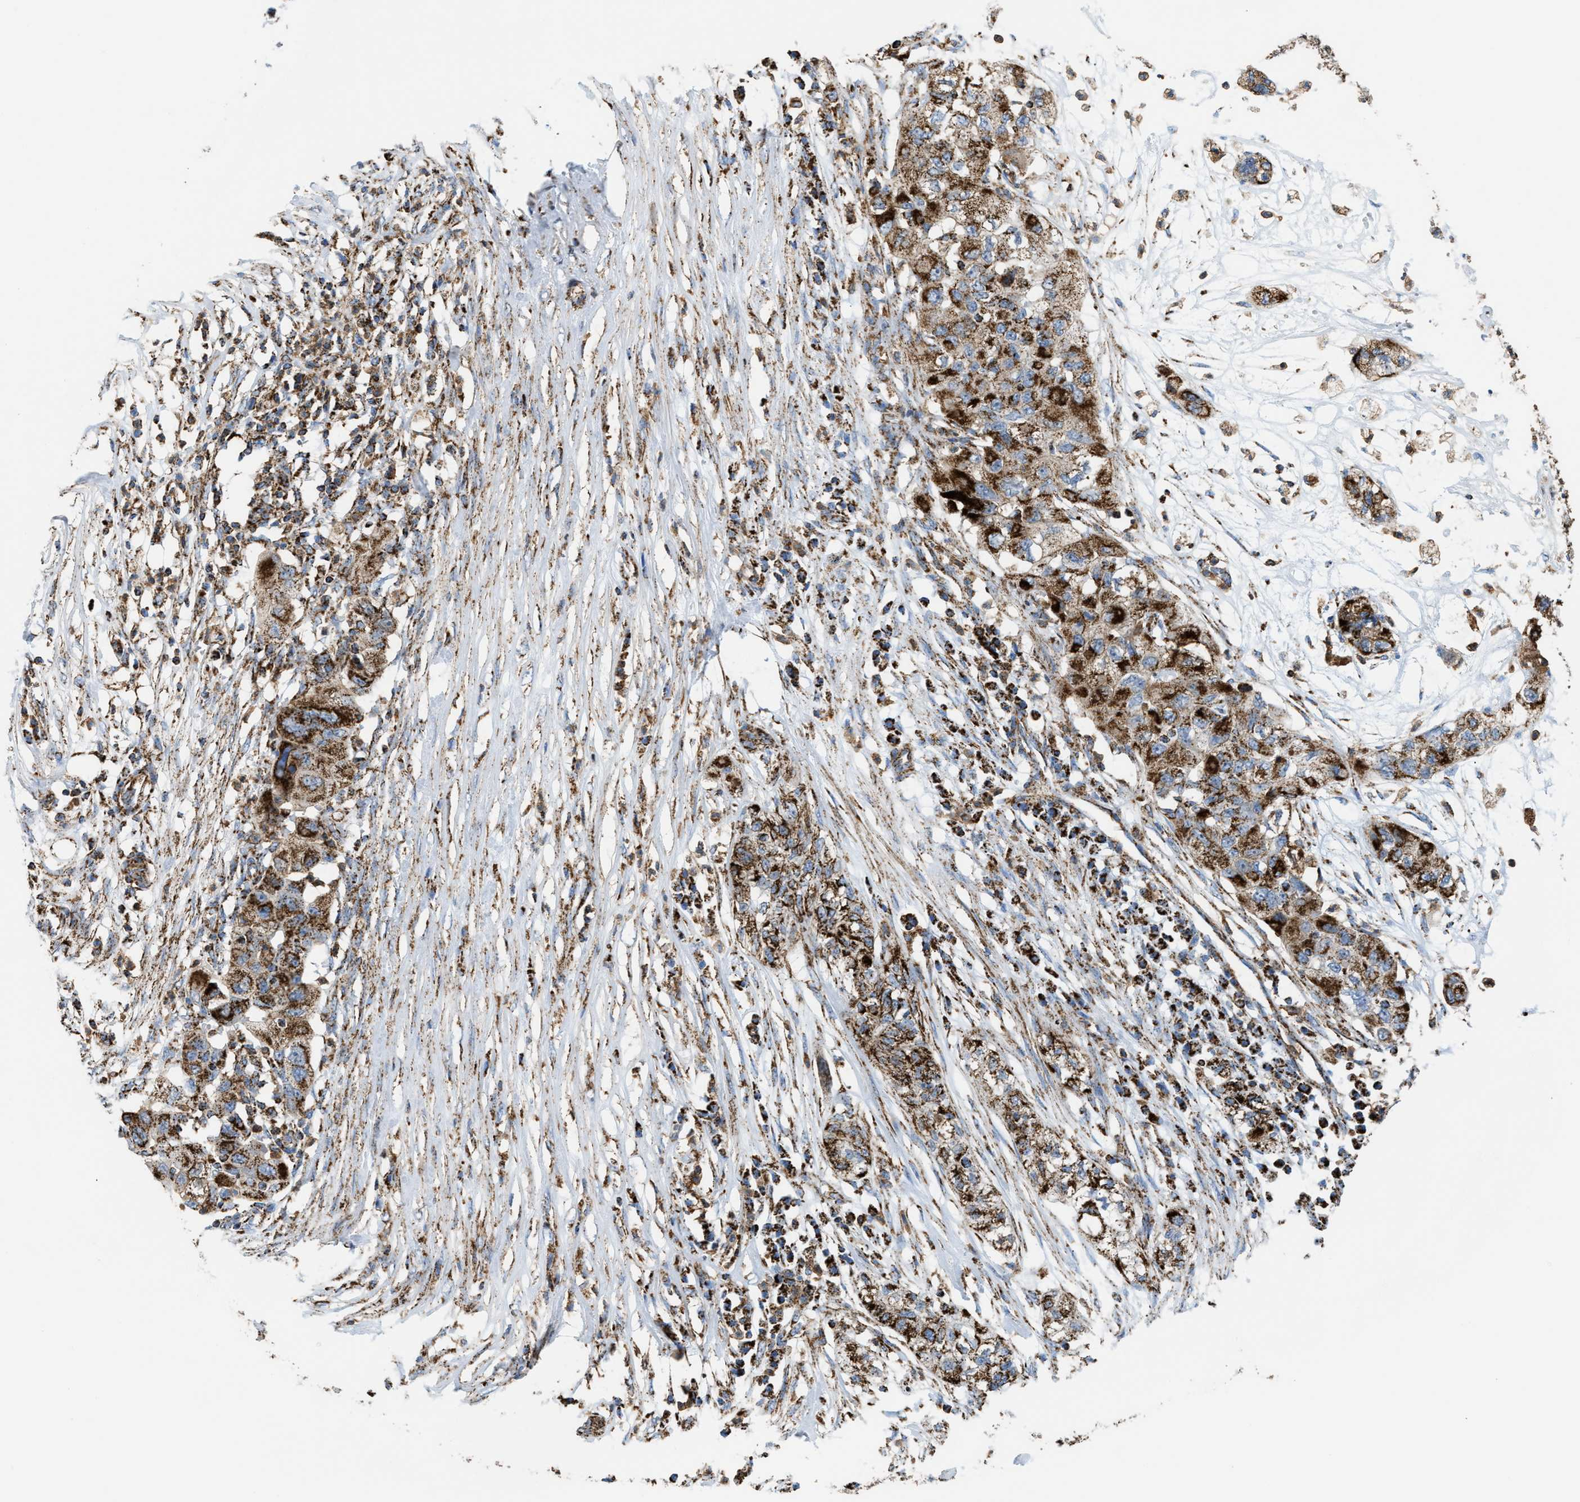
{"staining": {"intensity": "strong", "quantity": ">75%", "location": "cytoplasmic/membranous"}, "tissue": "pancreatic cancer", "cell_type": "Tumor cells", "image_type": "cancer", "snomed": [{"axis": "morphology", "description": "Adenocarcinoma, NOS"}, {"axis": "topography", "description": "Pancreas"}], "caption": "There is high levels of strong cytoplasmic/membranous staining in tumor cells of adenocarcinoma (pancreatic), as demonstrated by immunohistochemical staining (brown color).", "gene": "ECHS1", "patient": {"sex": "female", "age": 78}}